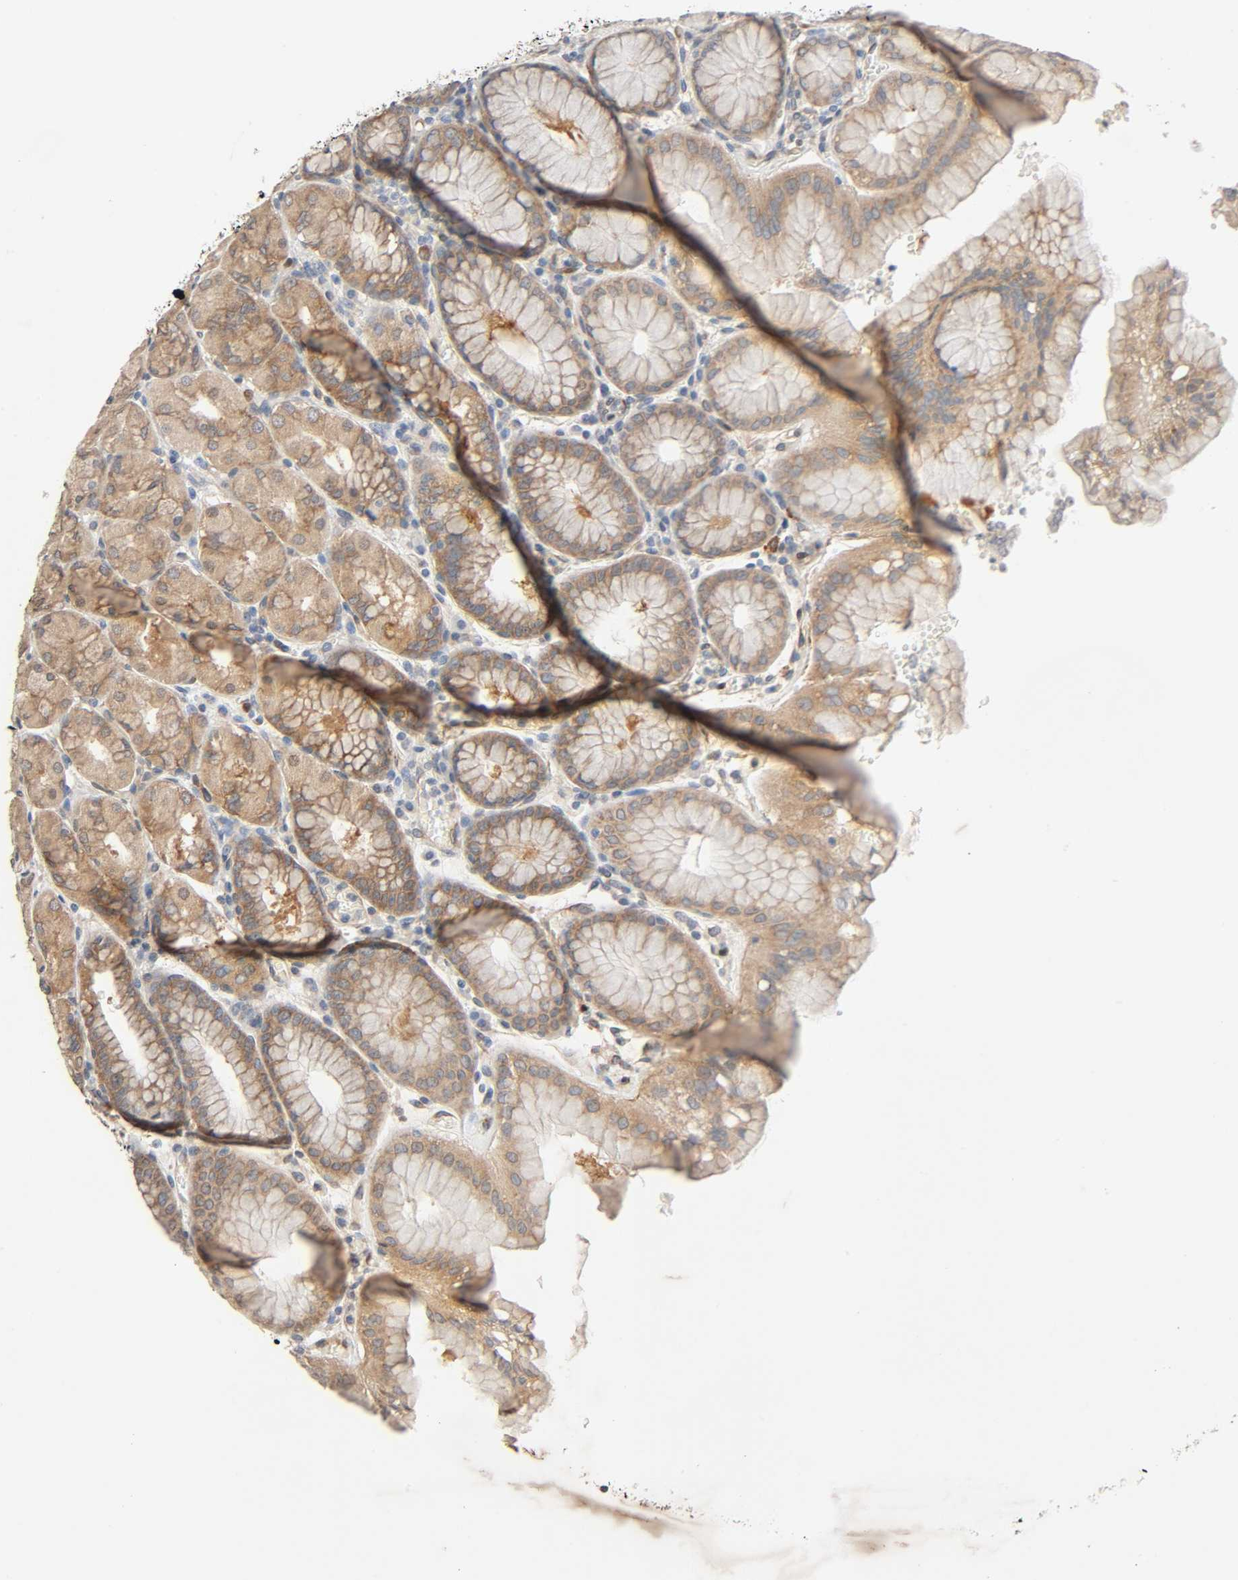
{"staining": {"intensity": "moderate", "quantity": "25%-75%", "location": "cytoplasmic/membranous"}, "tissue": "stomach", "cell_type": "Glandular cells", "image_type": "normal", "snomed": [{"axis": "morphology", "description": "Normal tissue, NOS"}, {"axis": "topography", "description": "Stomach, upper"}, {"axis": "topography", "description": "Stomach"}], "caption": "The immunohistochemical stain highlights moderate cytoplasmic/membranous staining in glandular cells of unremarkable stomach.", "gene": "PTK2", "patient": {"sex": "male", "age": 76}}